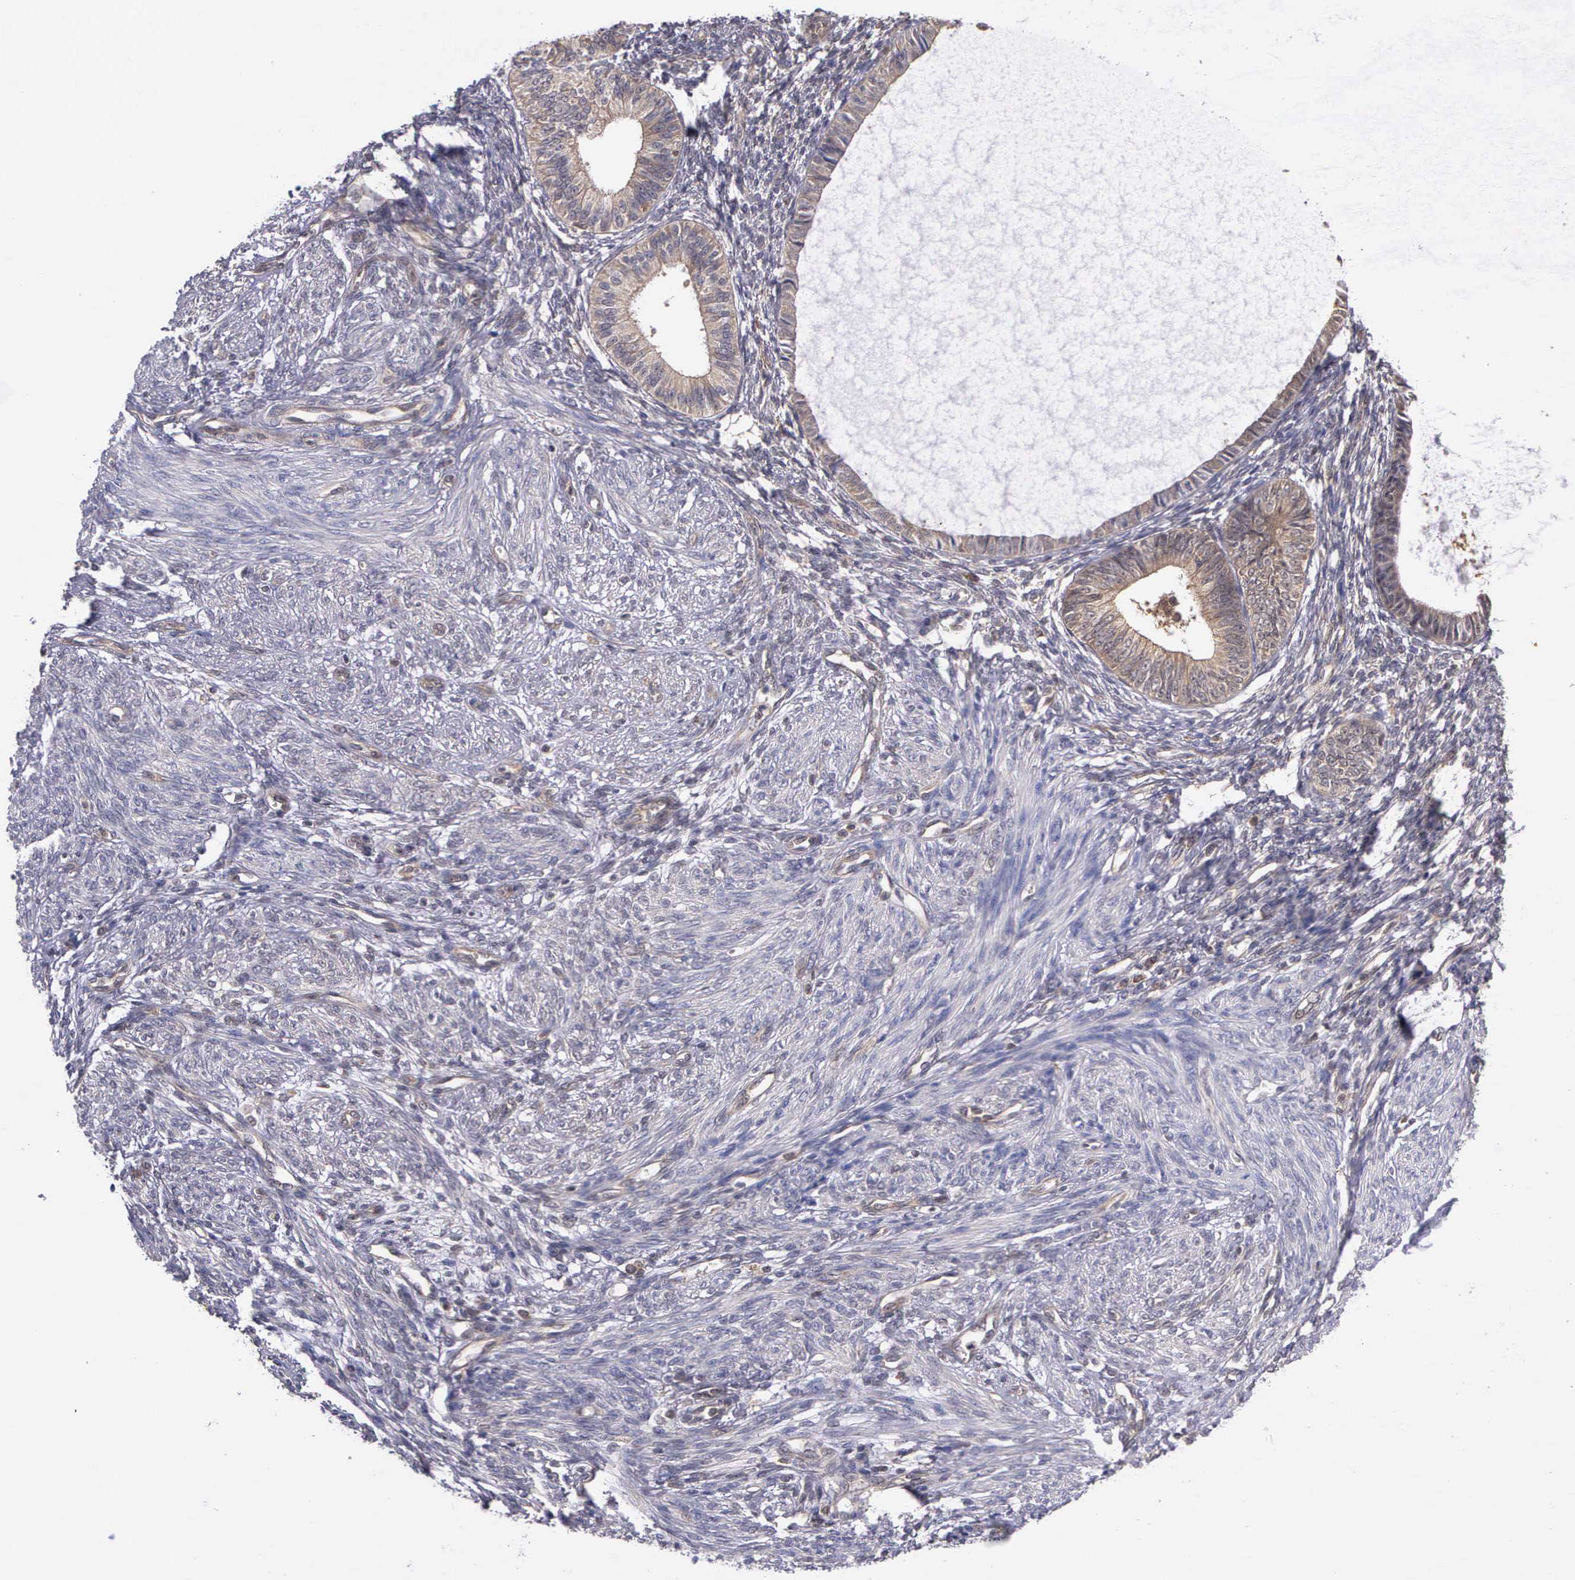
{"staining": {"intensity": "negative", "quantity": "none", "location": "none"}, "tissue": "endometrium", "cell_type": "Cells in endometrial stroma", "image_type": "normal", "snomed": [{"axis": "morphology", "description": "Normal tissue, NOS"}, {"axis": "topography", "description": "Endometrium"}], "caption": "Immunohistochemistry photomicrograph of normal human endometrium stained for a protein (brown), which reveals no staining in cells in endometrial stroma.", "gene": "IGBP1P2", "patient": {"sex": "female", "age": 82}}